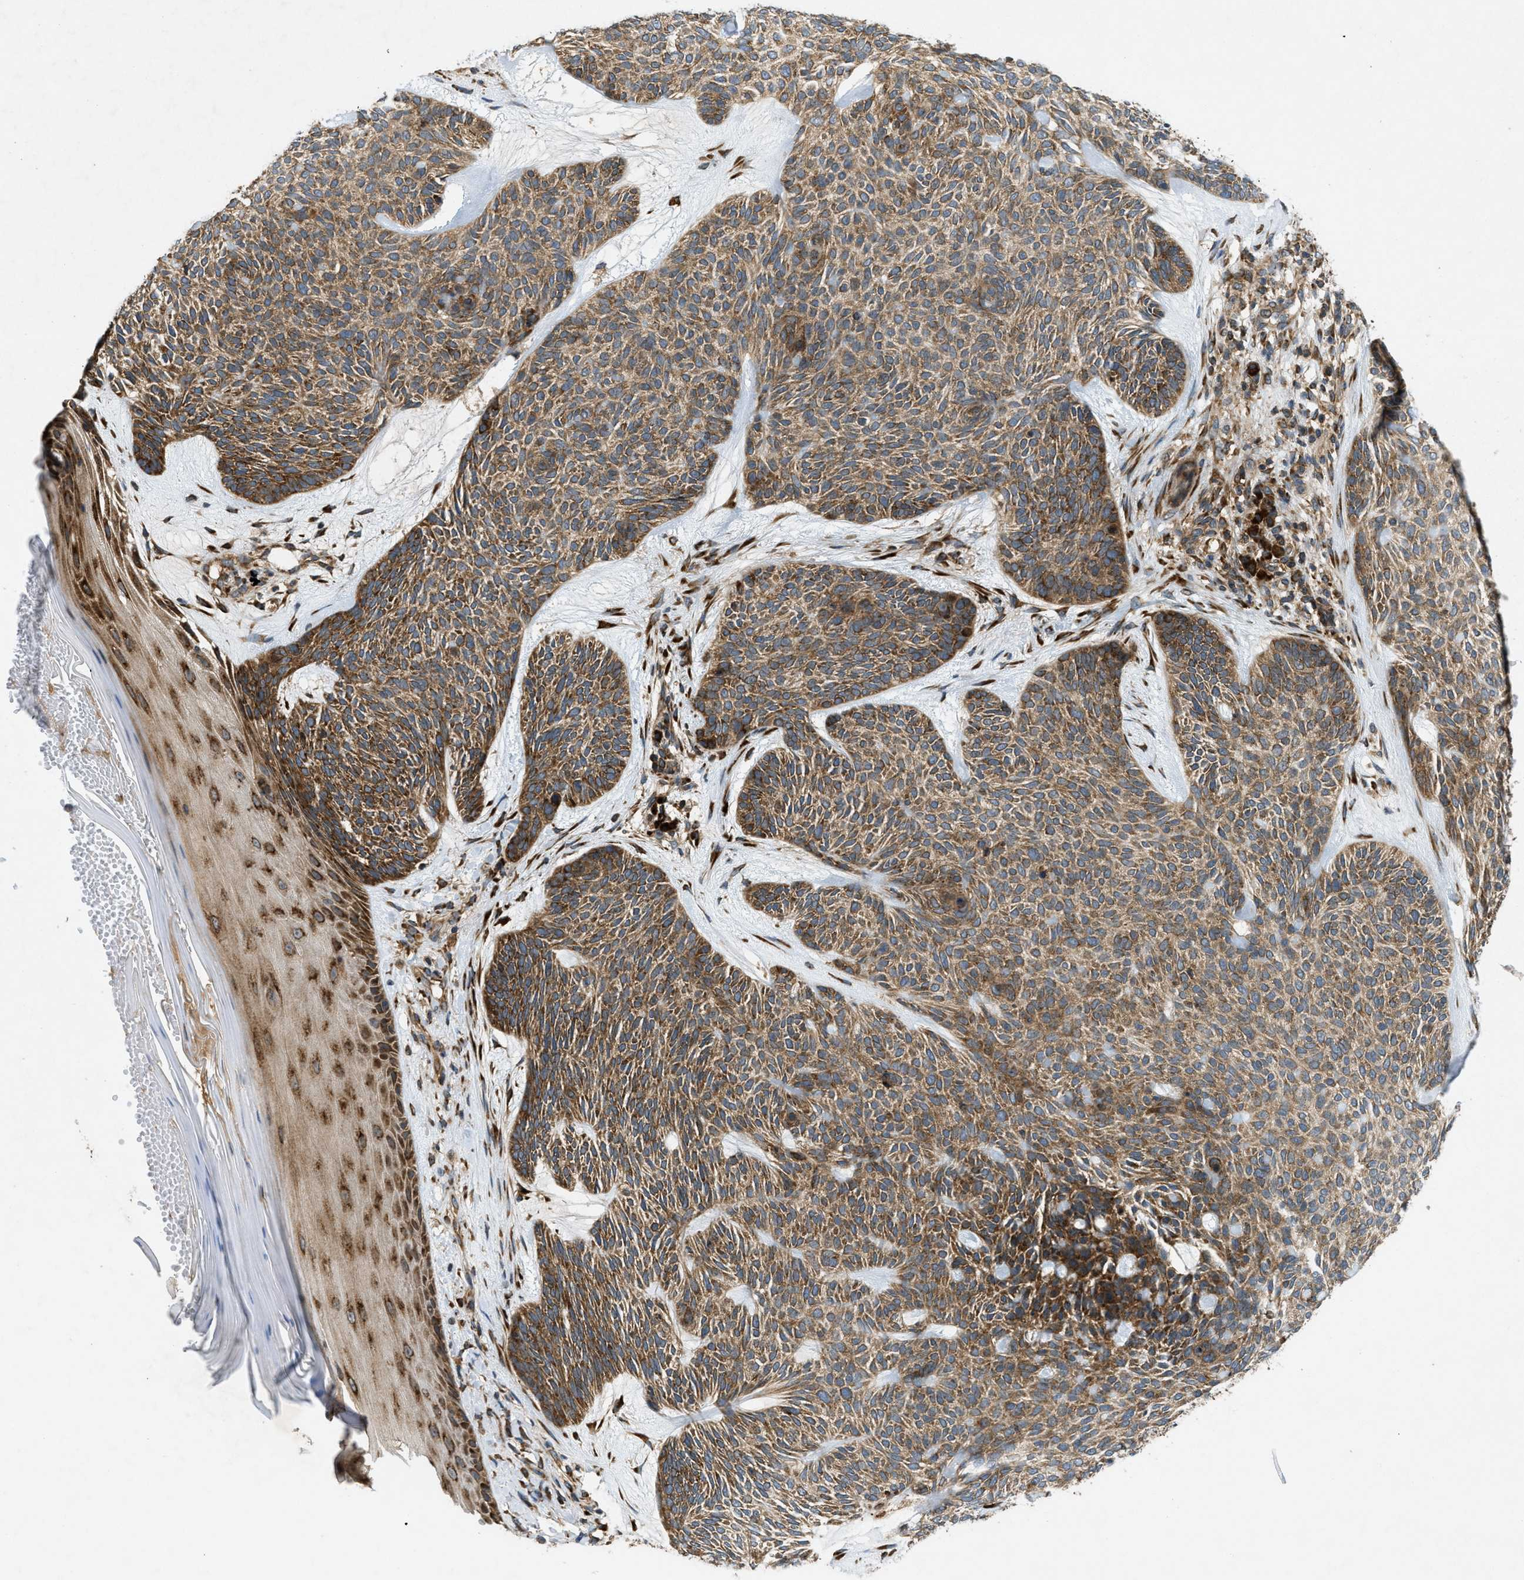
{"staining": {"intensity": "moderate", "quantity": ">75%", "location": "cytoplasmic/membranous"}, "tissue": "skin cancer", "cell_type": "Tumor cells", "image_type": "cancer", "snomed": [{"axis": "morphology", "description": "Basal cell carcinoma"}, {"axis": "topography", "description": "Skin"}], "caption": "A micrograph of skin cancer (basal cell carcinoma) stained for a protein displays moderate cytoplasmic/membranous brown staining in tumor cells. The protein is stained brown, and the nuclei are stained in blue (DAB (3,3'-diaminobenzidine) IHC with brightfield microscopy, high magnification).", "gene": "PCDH18", "patient": {"sex": "male", "age": 55}}